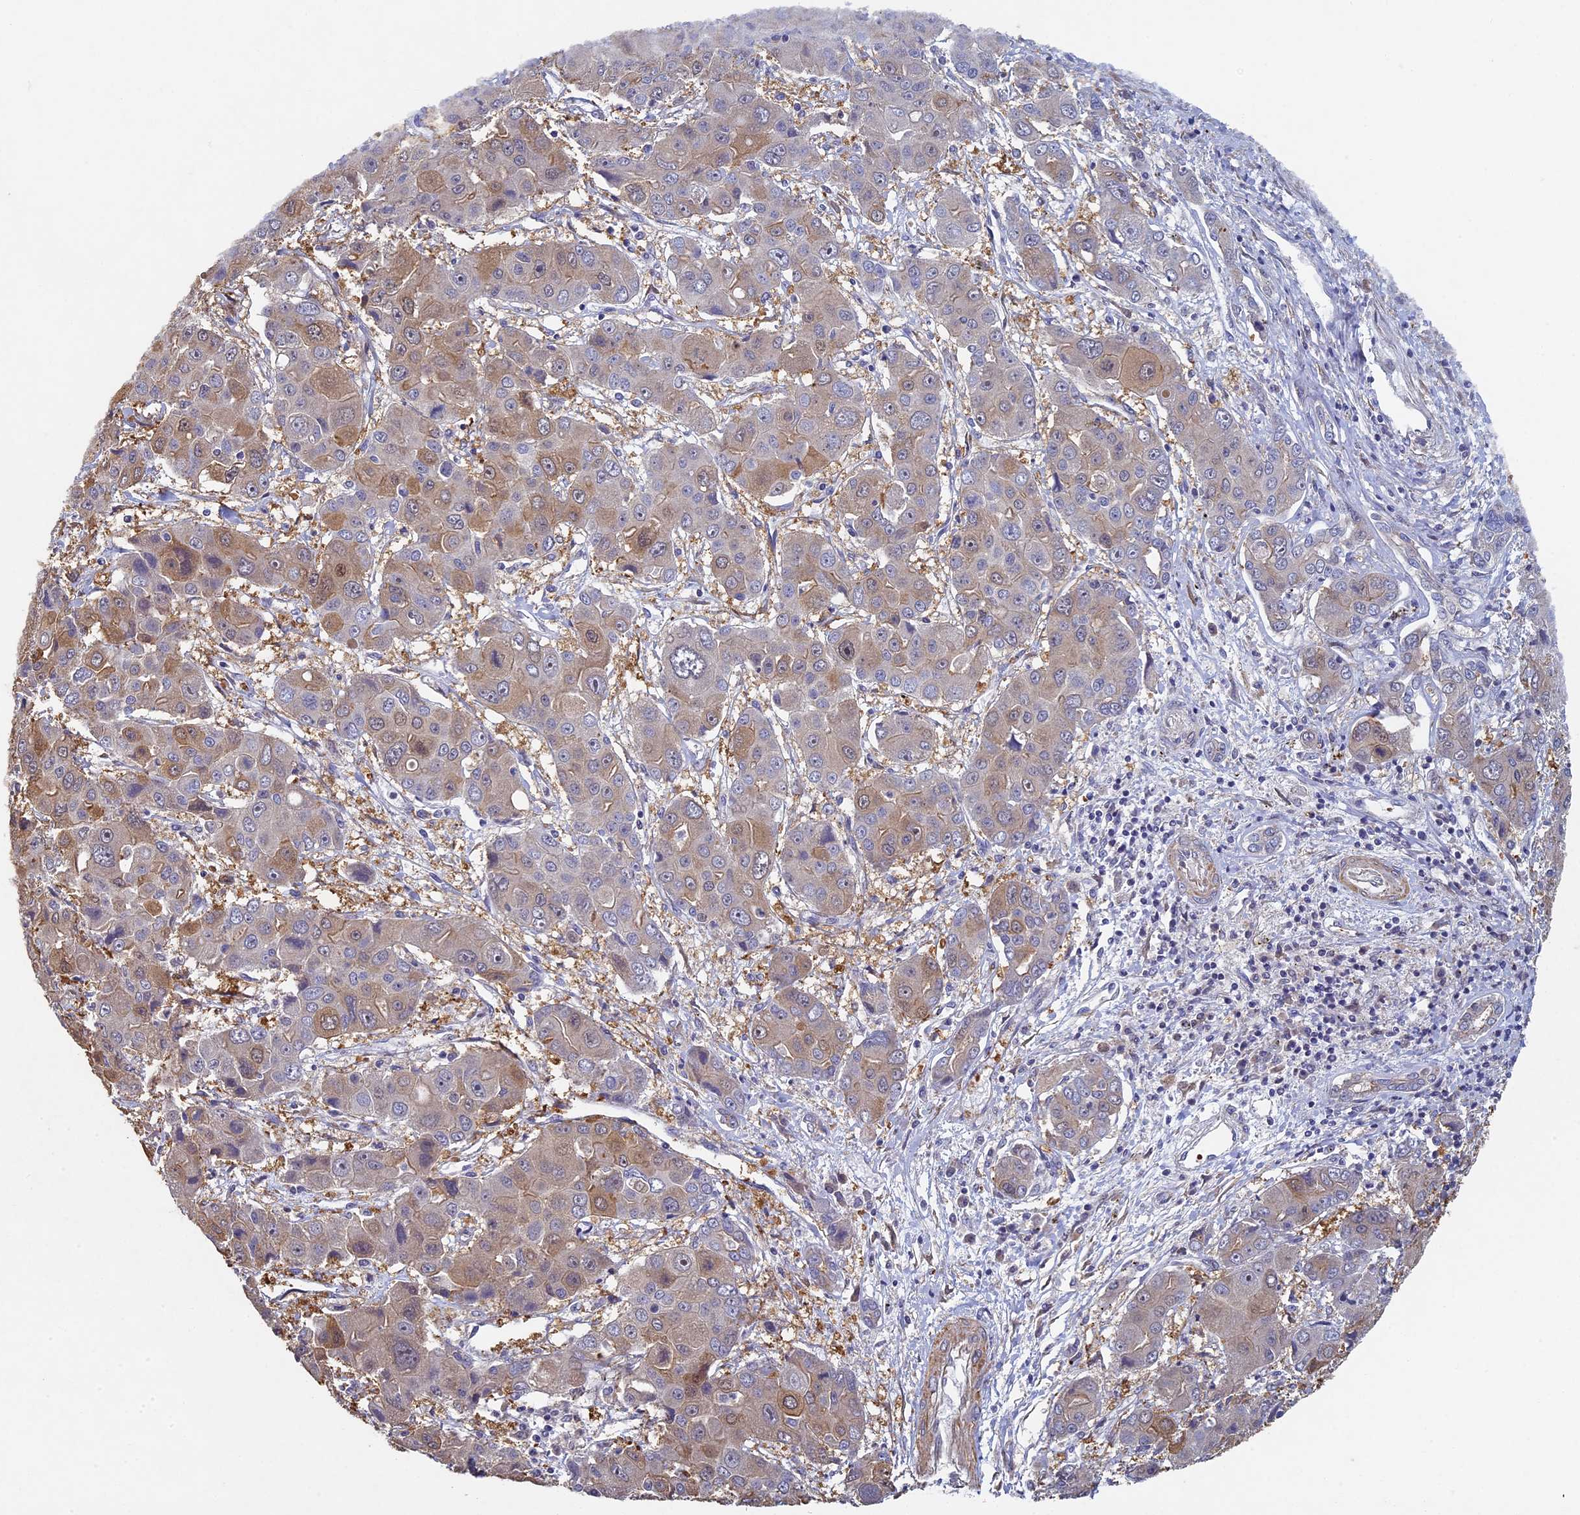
{"staining": {"intensity": "moderate", "quantity": "<25%", "location": "cytoplasmic/membranous"}, "tissue": "liver cancer", "cell_type": "Tumor cells", "image_type": "cancer", "snomed": [{"axis": "morphology", "description": "Cholangiocarcinoma"}, {"axis": "topography", "description": "Liver"}], "caption": "A brown stain highlights moderate cytoplasmic/membranous positivity of a protein in liver cancer tumor cells. The protein is stained brown, and the nuclei are stained in blue (DAB (3,3'-diaminobenzidine) IHC with brightfield microscopy, high magnification).", "gene": "DIXDC1", "patient": {"sex": "male", "age": 67}}